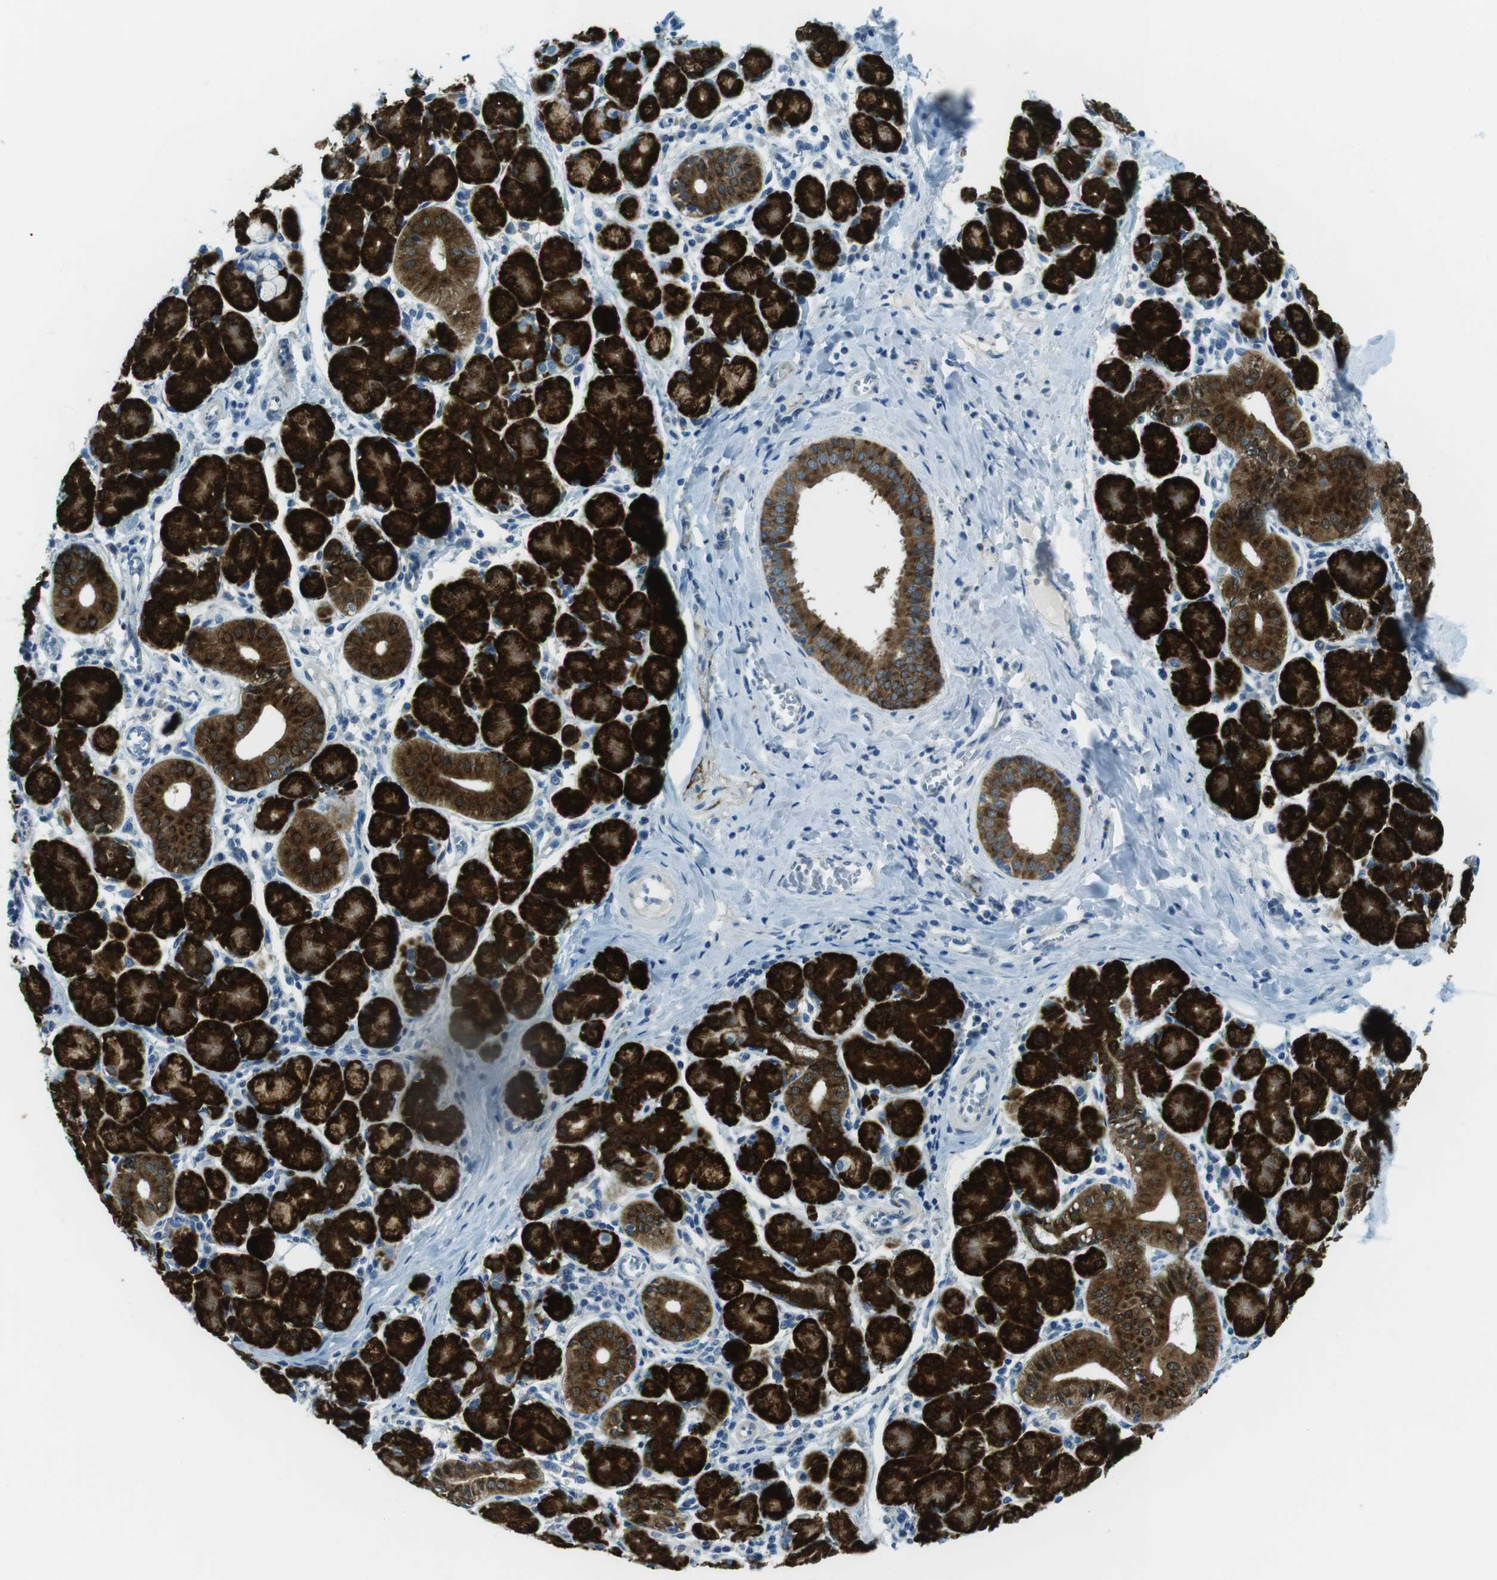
{"staining": {"intensity": "strong", "quantity": ">75%", "location": "cytoplasmic/membranous"}, "tissue": "salivary gland", "cell_type": "Glandular cells", "image_type": "normal", "snomed": [{"axis": "morphology", "description": "Normal tissue, NOS"}, {"axis": "morphology", "description": "Inflammation, NOS"}, {"axis": "topography", "description": "Lymph node"}, {"axis": "topography", "description": "Salivary gland"}], "caption": "Salivary gland stained with DAB immunohistochemistry (IHC) reveals high levels of strong cytoplasmic/membranous positivity in approximately >75% of glandular cells.", "gene": "PHLDA1", "patient": {"sex": "male", "age": 3}}